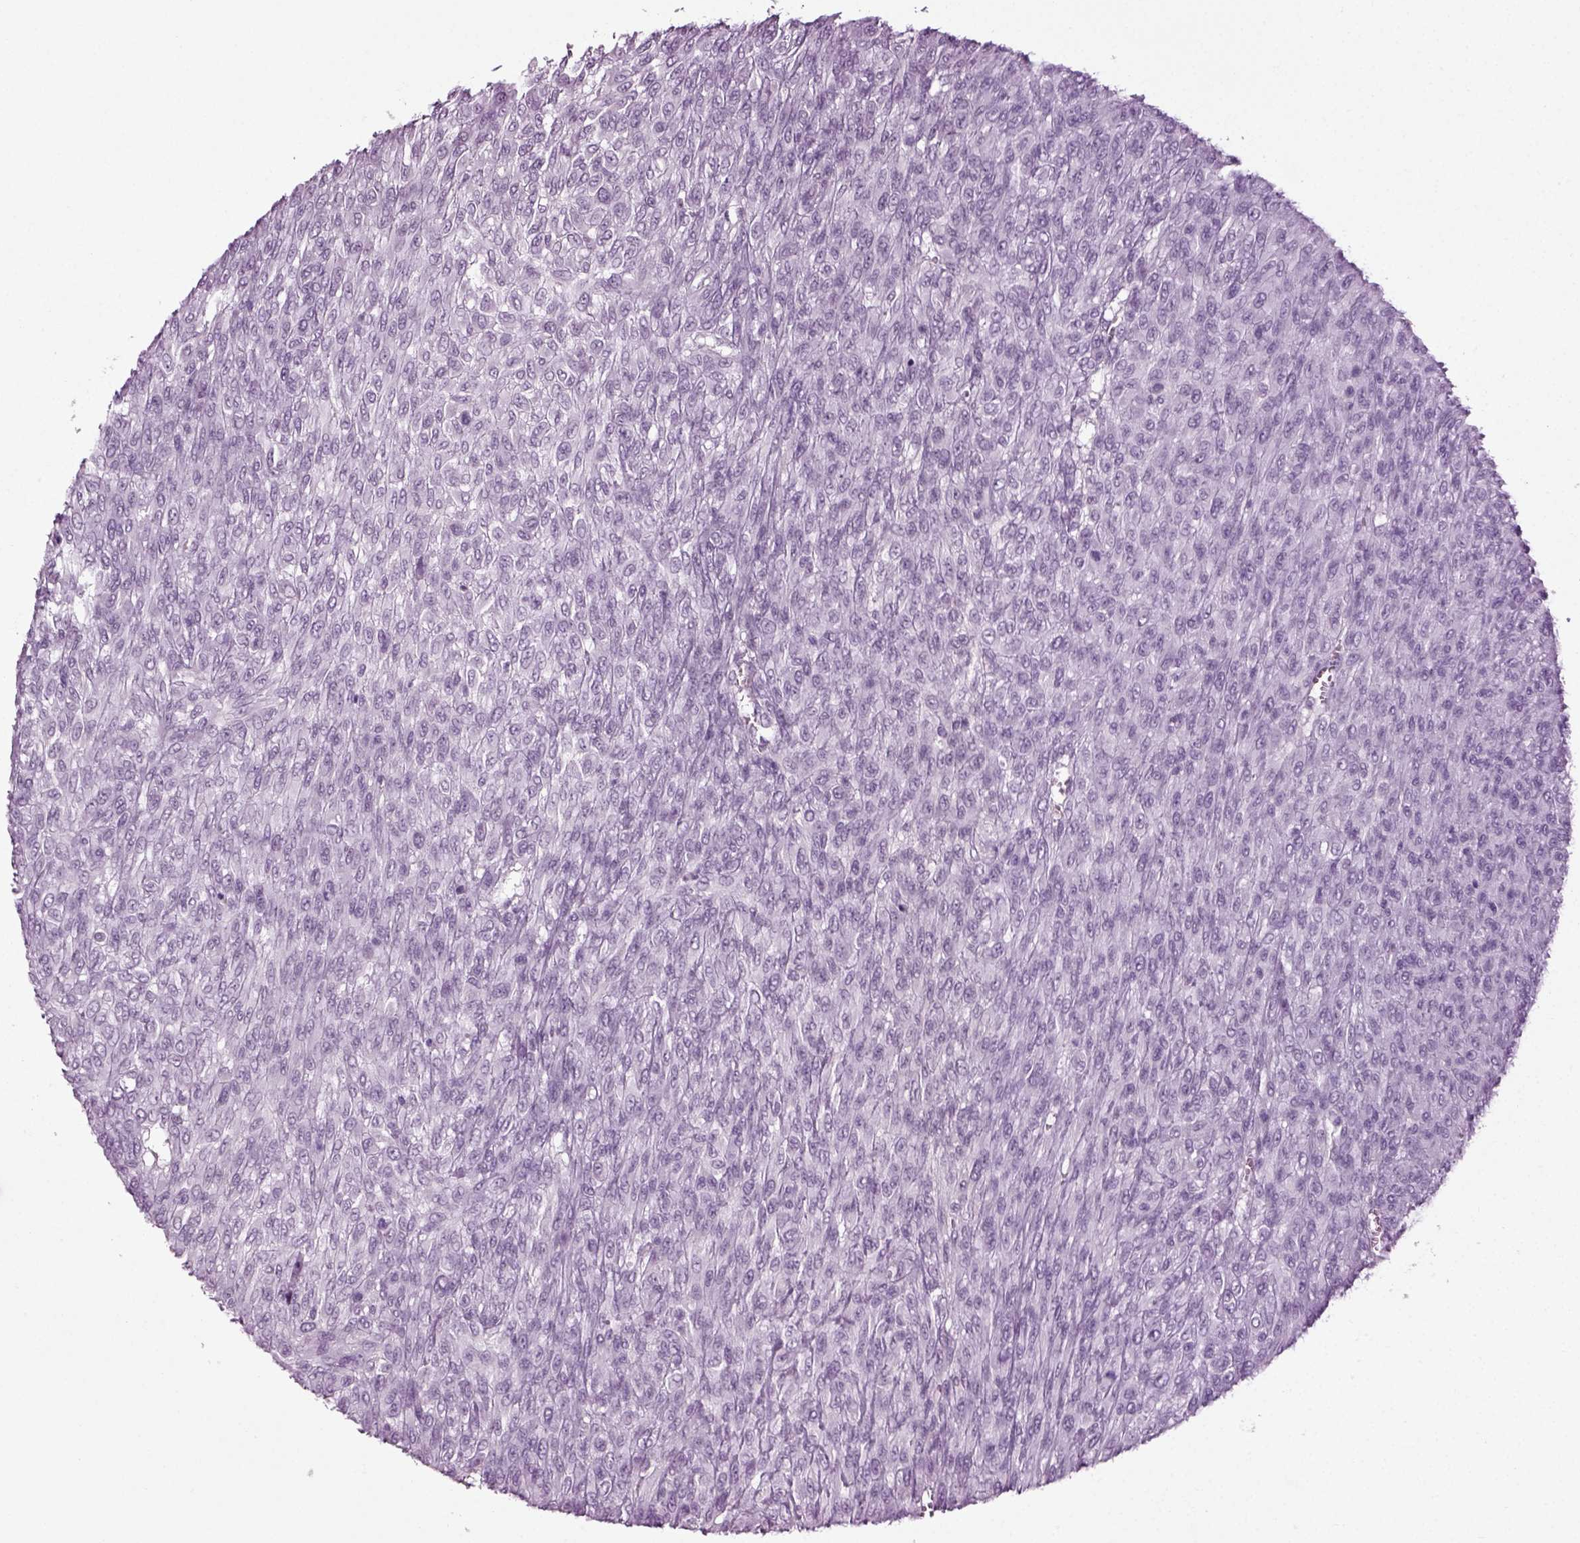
{"staining": {"intensity": "negative", "quantity": "none", "location": "none"}, "tissue": "renal cancer", "cell_type": "Tumor cells", "image_type": "cancer", "snomed": [{"axis": "morphology", "description": "Adenocarcinoma, NOS"}, {"axis": "topography", "description": "Kidney"}], "caption": "This is an immunohistochemistry micrograph of human renal cancer. There is no positivity in tumor cells.", "gene": "ZC2HC1C", "patient": {"sex": "male", "age": 58}}